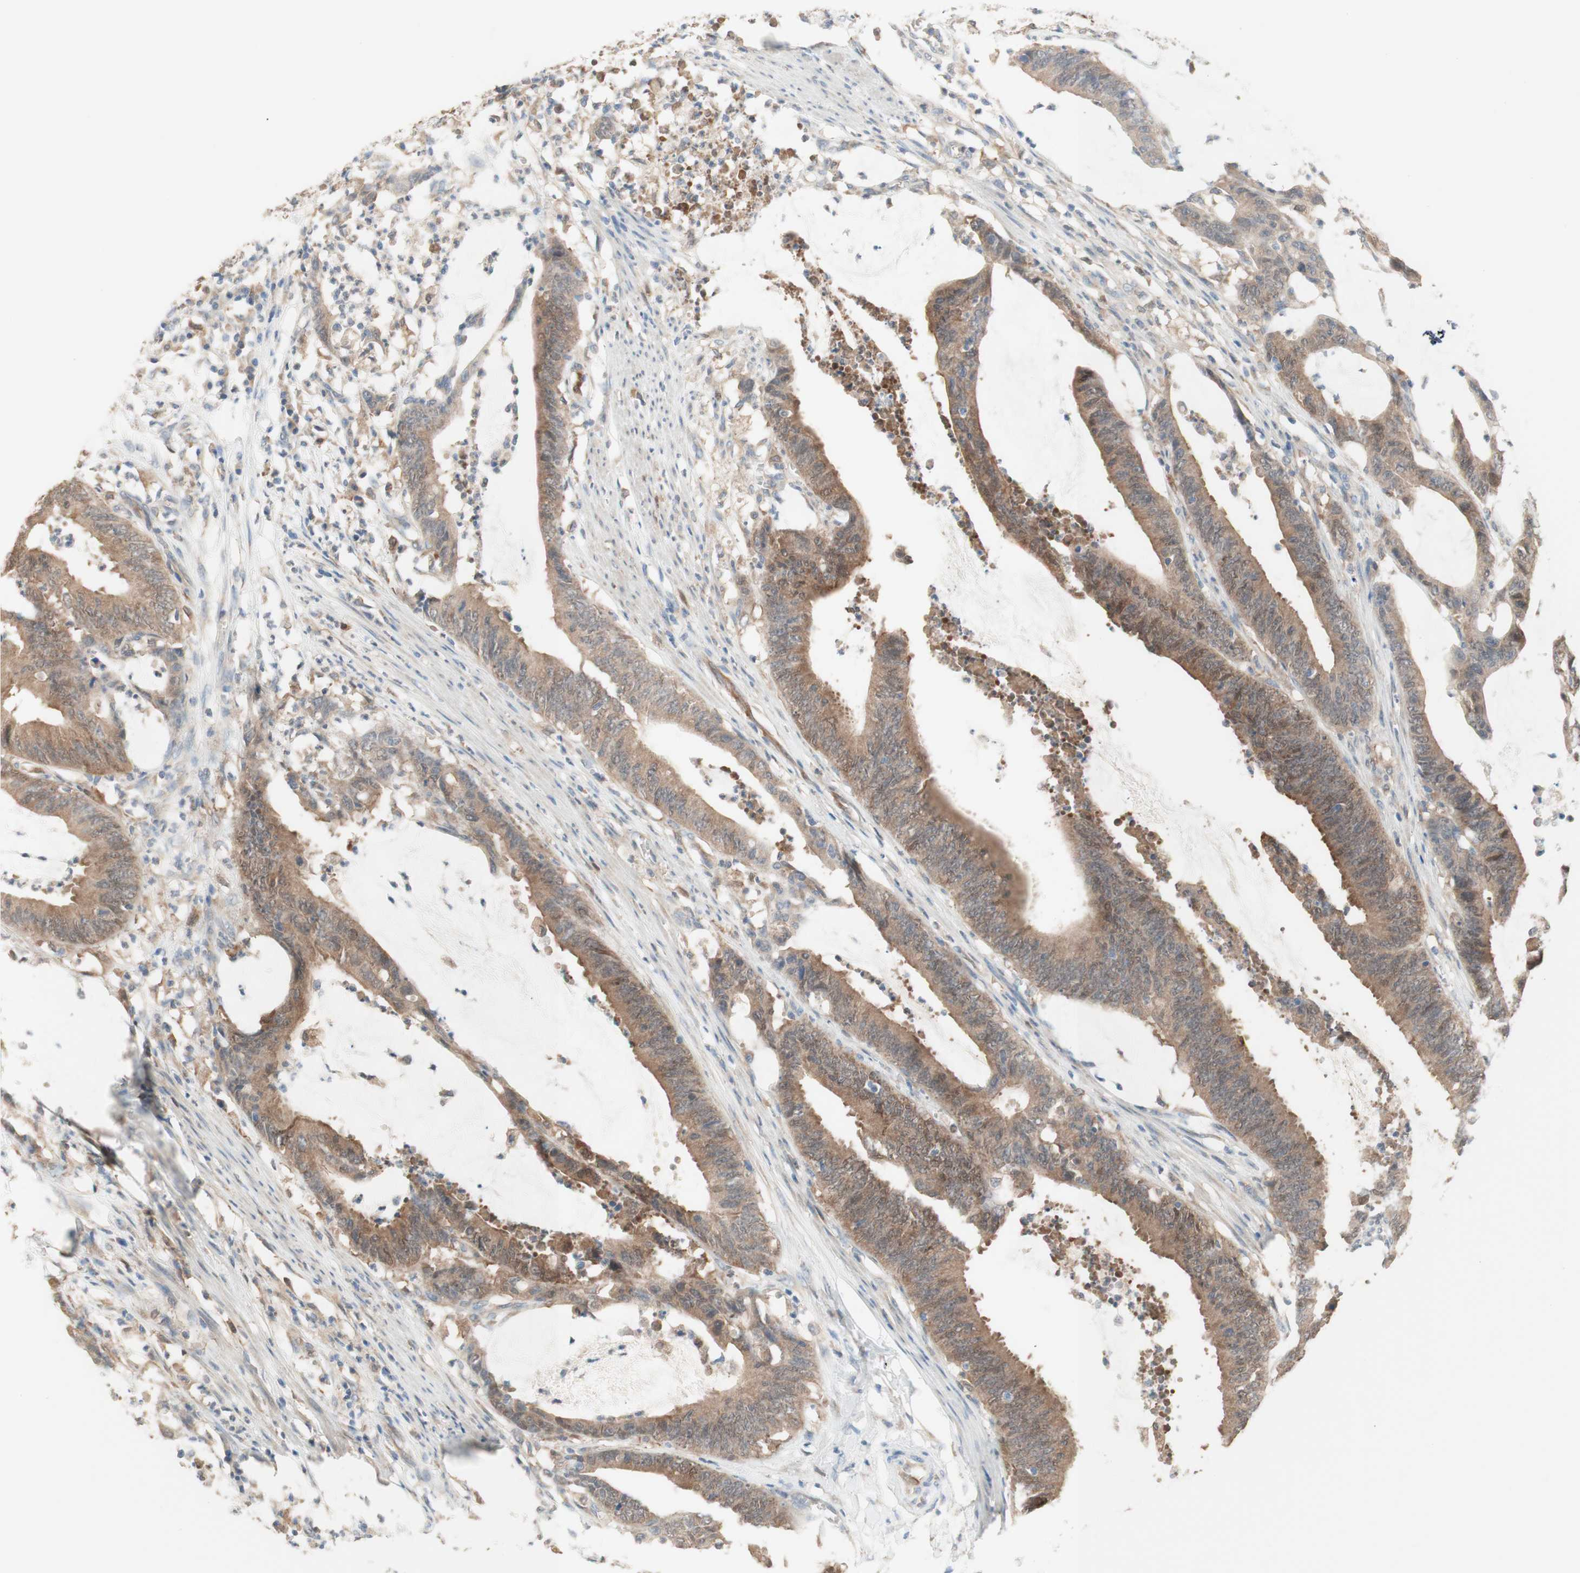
{"staining": {"intensity": "moderate", "quantity": ">75%", "location": "cytoplasmic/membranous"}, "tissue": "colorectal cancer", "cell_type": "Tumor cells", "image_type": "cancer", "snomed": [{"axis": "morphology", "description": "Adenocarcinoma, NOS"}, {"axis": "topography", "description": "Rectum"}], "caption": "IHC image of adenocarcinoma (colorectal) stained for a protein (brown), which reveals medium levels of moderate cytoplasmic/membranous staining in about >75% of tumor cells.", "gene": "COMT", "patient": {"sex": "female", "age": 66}}